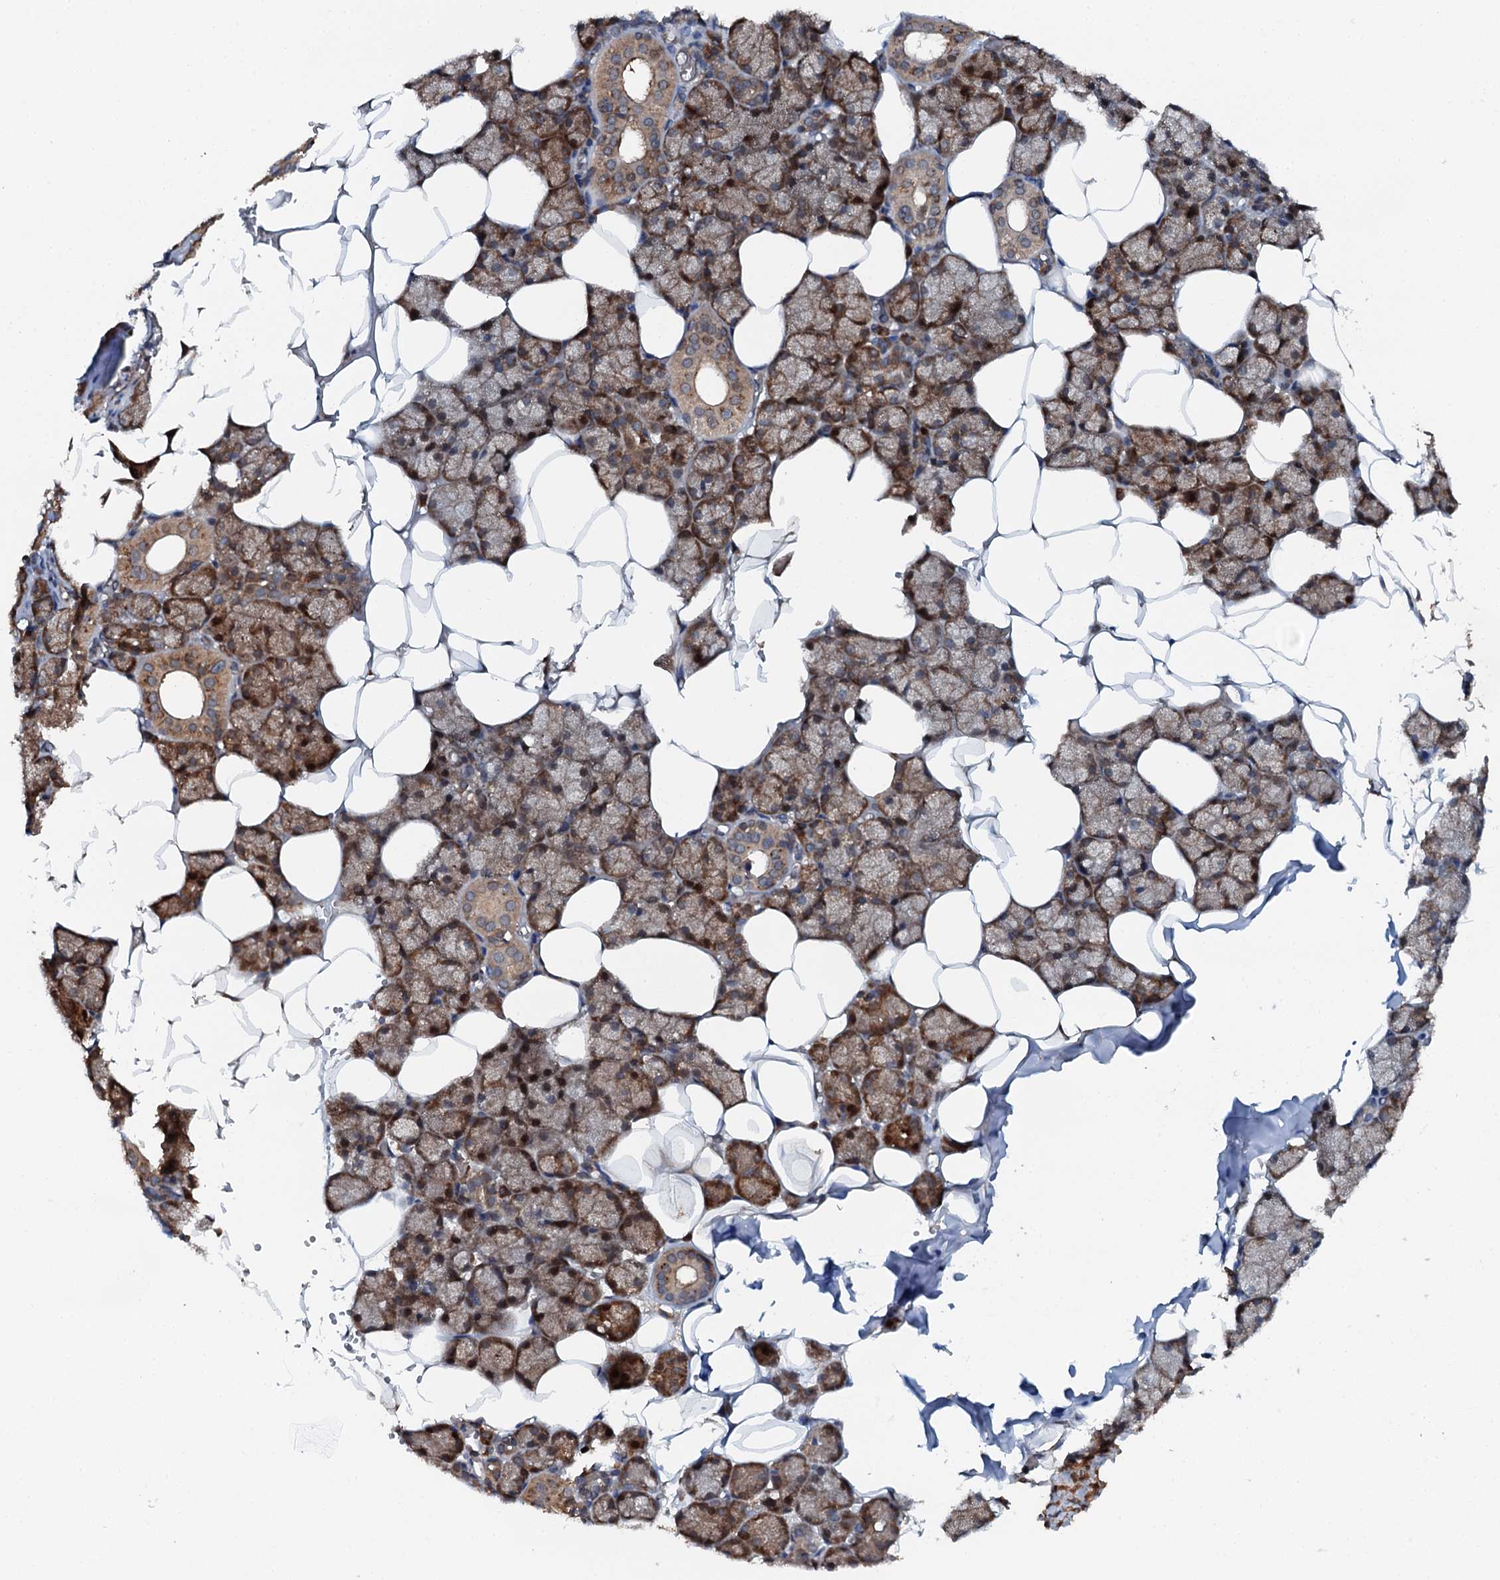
{"staining": {"intensity": "strong", "quantity": "25%-75%", "location": "cytoplasmic/membranous"}, "tissue": "salivary gland", "cell_type": "Glandular cells", "image_type": "normal", "snomed": [{"axis": "morphology", "description": "Normal tissue, NOS"}, {"axis": "topography", "description": "Salivary gland"}], "caption": "Approximately 25%-75% of glandular cells in normal human salivary gland show strong cytoplasmic/membranous protein positivity as visualized by brown immunohistochemical staining.", "gene": "FLYWCH1", "patient": {"sex": "male", "age": 62}}